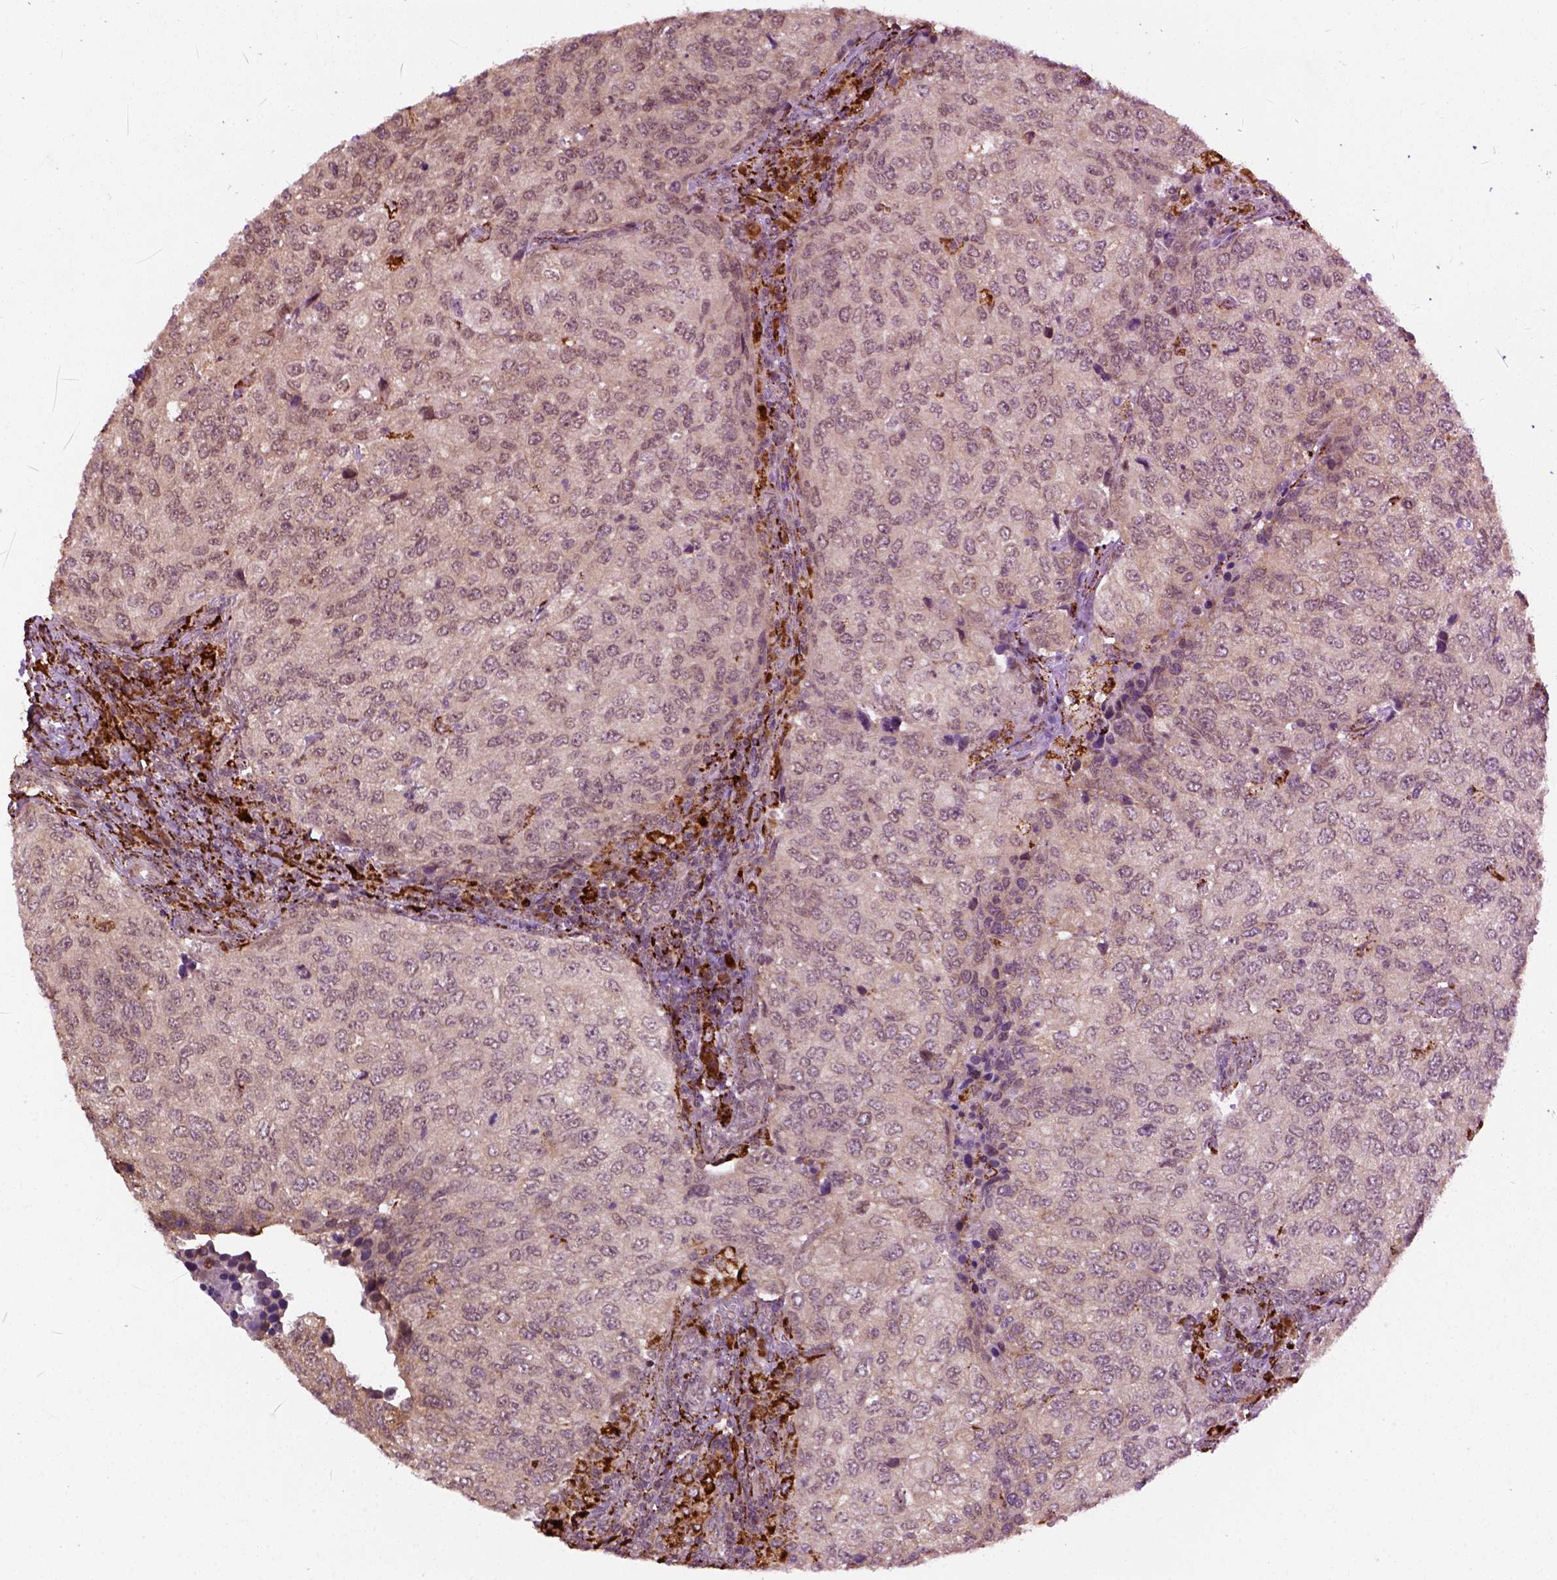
{"staining": {"intensity": "moderate", "quantity": "25%-75%", "location": "cytoplasmic/membranous"}, "tissue": "urothelial cancer", "cell_type": "Tumor cells", "image_type": "cancer", "snomed": [{"axis": "morphology", "description": "Urothelial carcinoma, High grade"}, {"axis": "topography", "description": "Urinary bladder"}], "caption": "Approximately 25%-75% of tumor cells in human urothelial cancer show moderate cytoplasmic/membranous protein positivity as visualized by brown immunohistochemical staining.", "gene": "FZD7", "patient": {"sex": "female", "age": 78}}